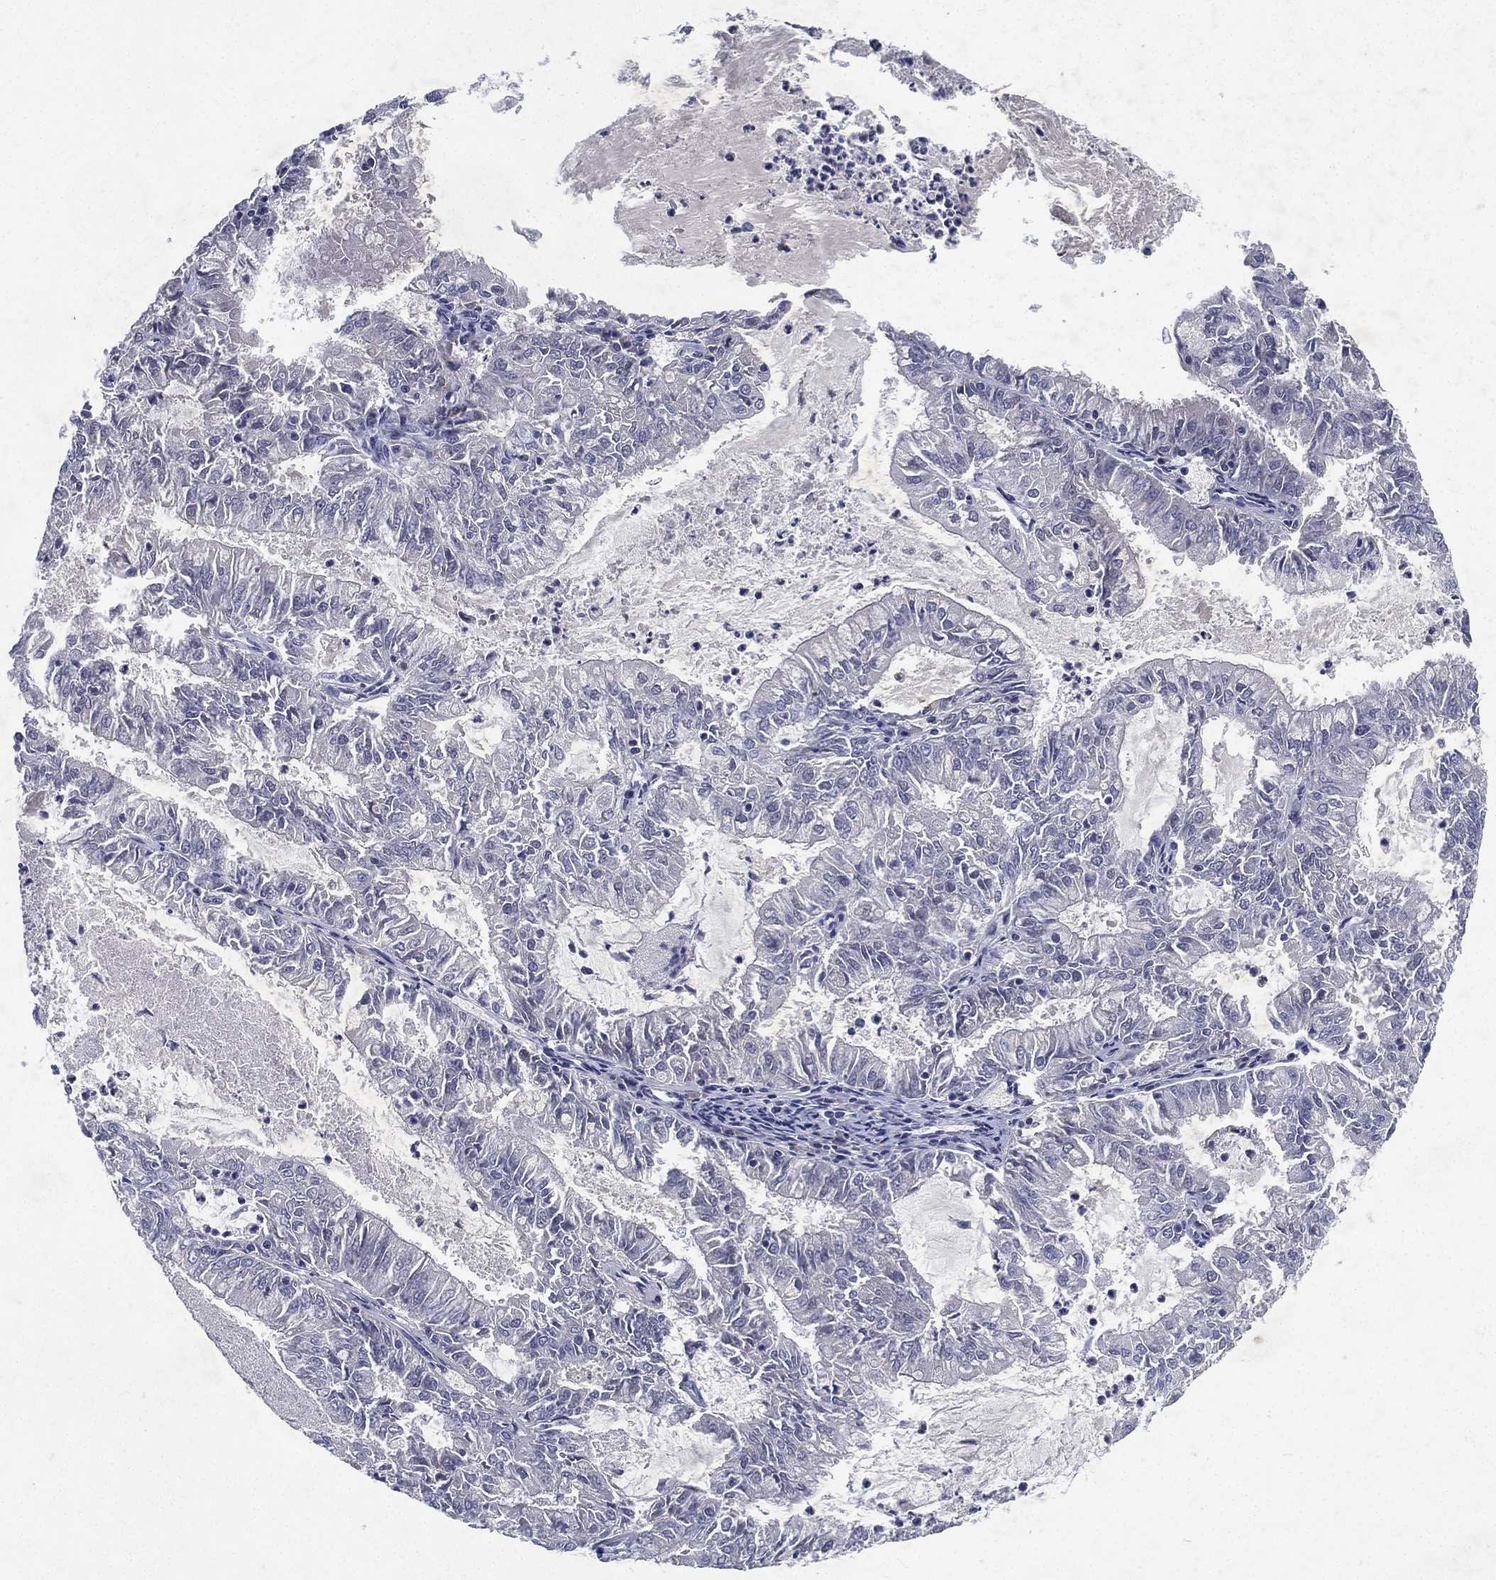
{"staining": {"intensity": "negative", "quantity": "none", "location": "none"}, "tissue": "endometrial cancer", "cell_type": "Tumor cells", "image_type": "cancer", "snomed": [{"axis": "morphology", "description": "Adenocarcinoma, NOS"}, {"axis": "topography", "description": "Endometrium"}], "caption": "Immunohistochemistry photomicrograph of endometrial cancer (adenocarcinoma) stained for a protein (brown), which demonstrates no staining in tumor cells. (Stains: DAB immunohistochemistry with hematoxylin counter stain, Microscopy: brightfield microscopy at high magnification).", "gene": "RGS13", "patient": {"sex": "female", "age": 57}}